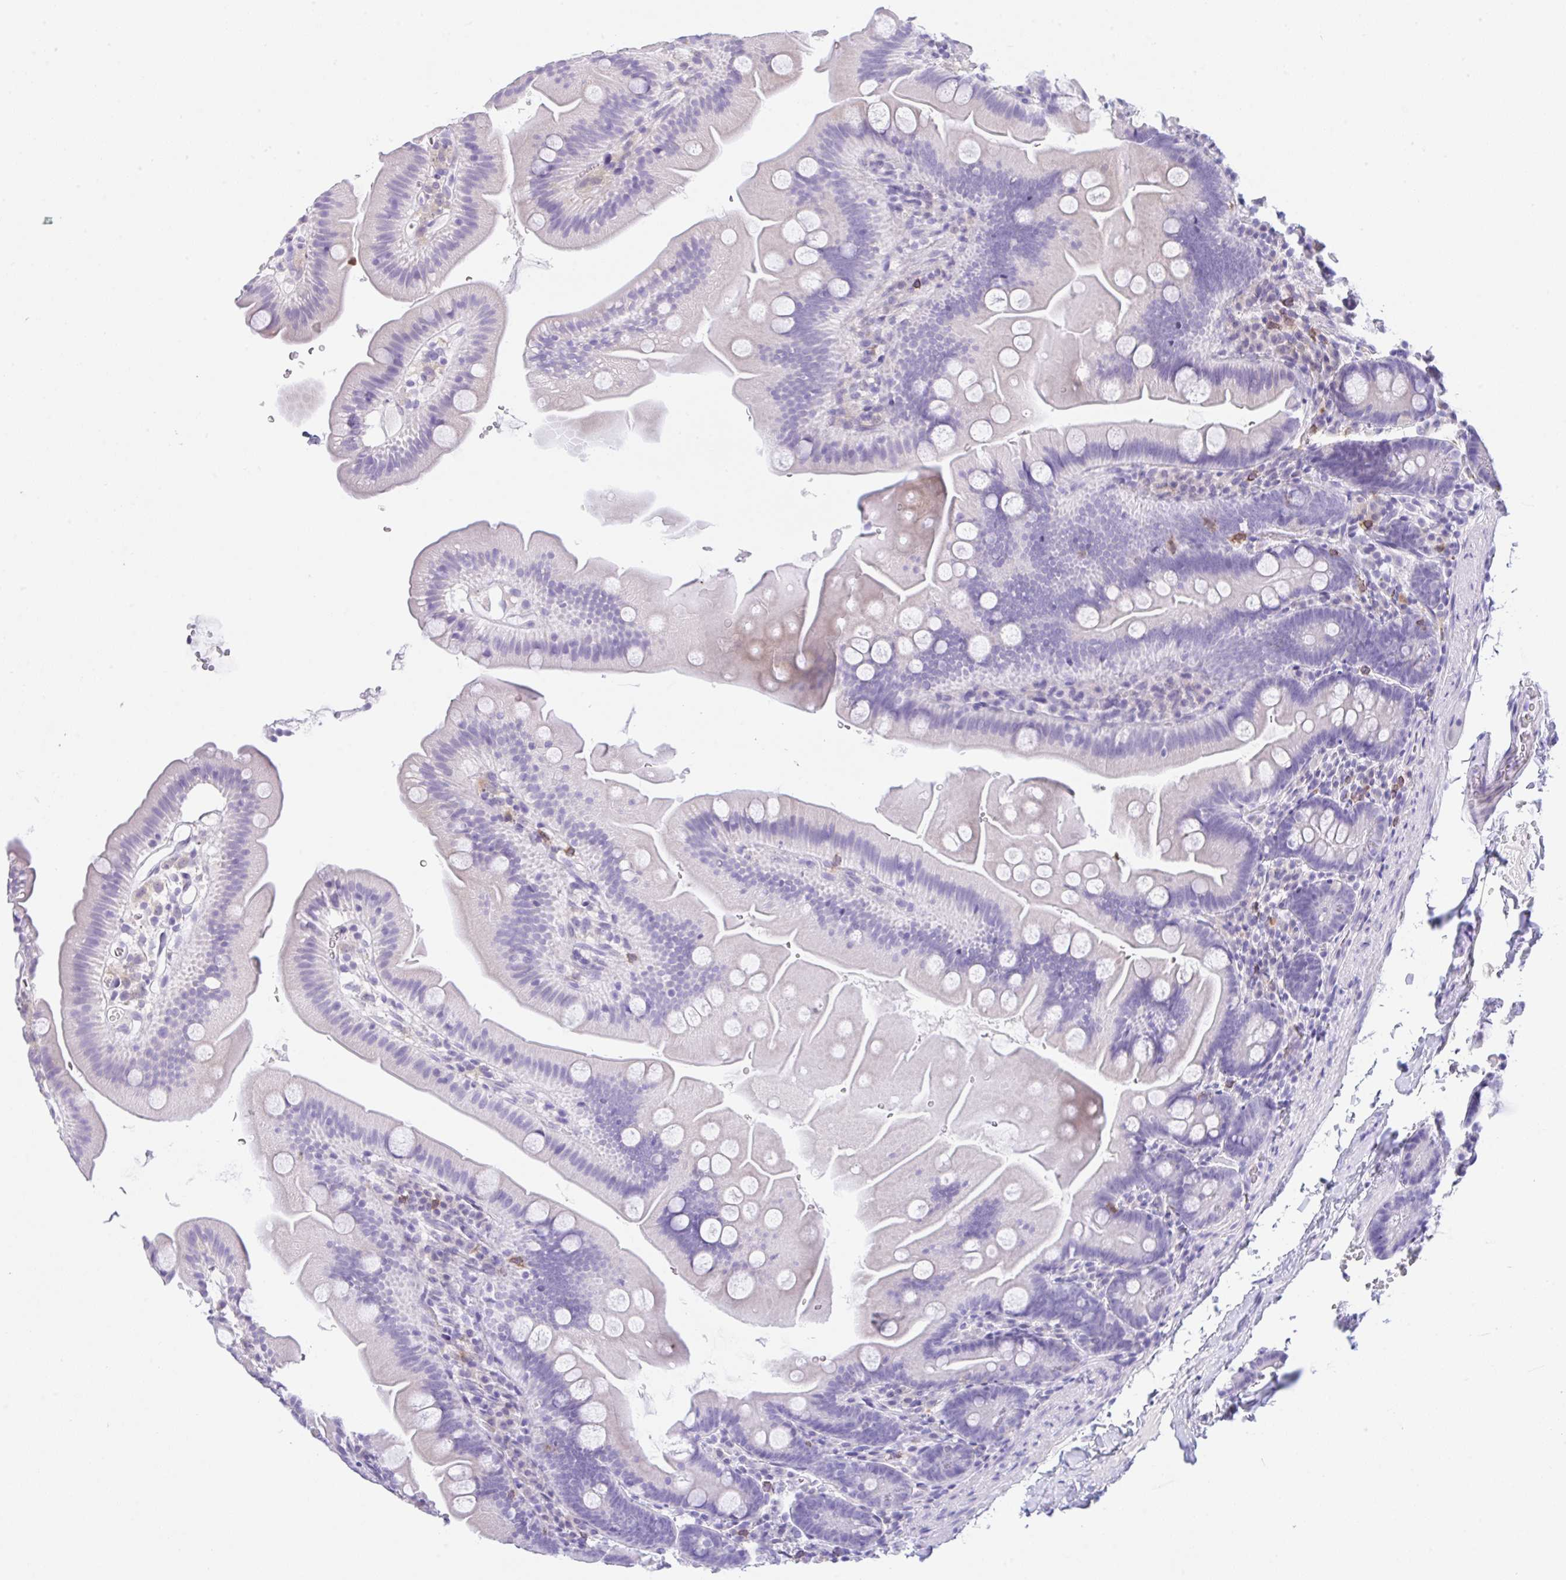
{"staining": {"intensity": "negative", "quantity": "none", "location": "none"}, "tissue": "small intestine", "cell_type": "Glandular cells", "image_type": "normal", "snomed": [{"axis": "morphology", "description": "Normal tissue, NOS"}, {"axis": "topography", "description": "Small intestine"}], "caption": "A micrograph of human small intestine is negative for staining in glandular cells. Nuclei are stained in blue.", "gene": "NCF1", "patient": {"sex": "female", "age": 68}}